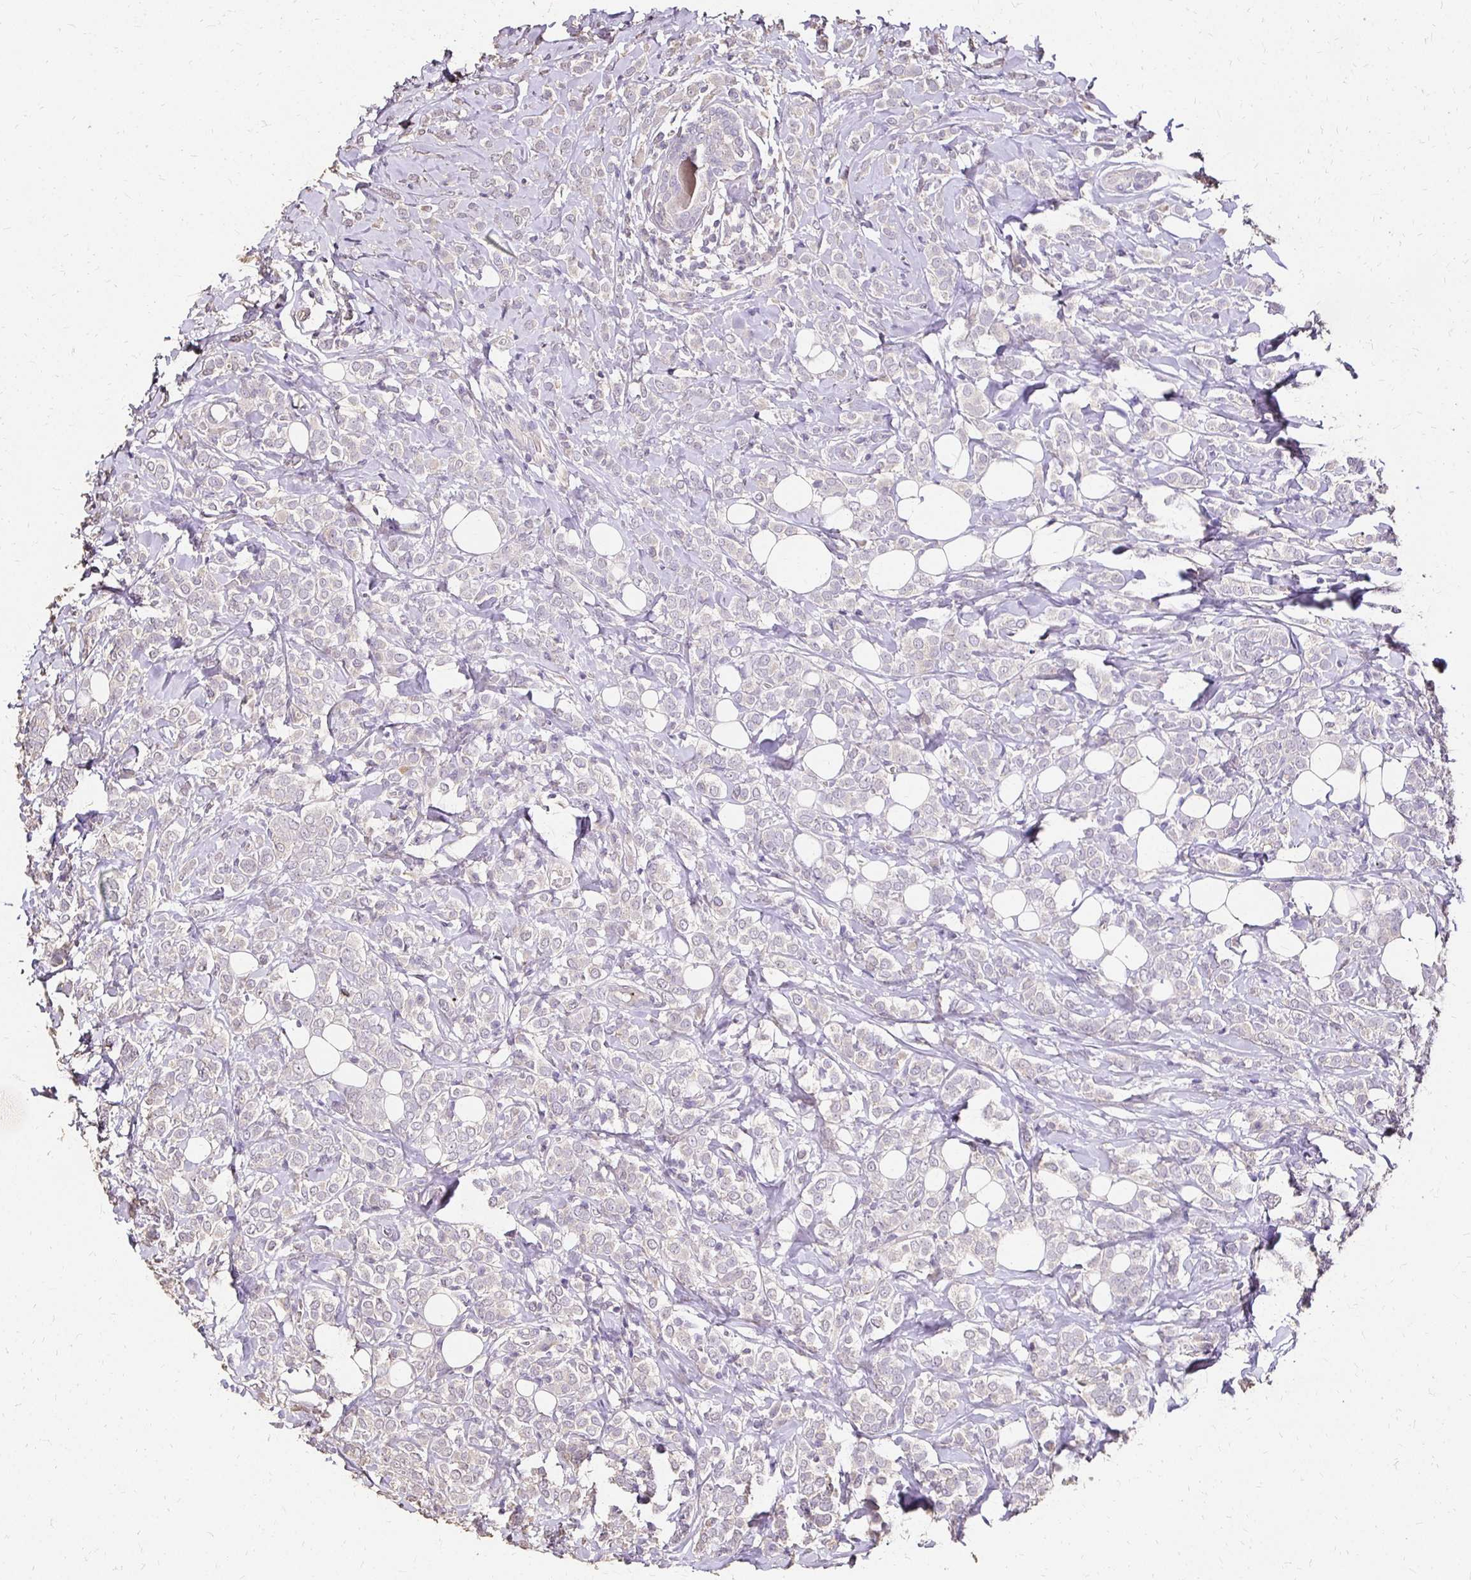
{"staining": {"intensity": "negative", "quantity": "none", "location": "none"}, "tissue": "breast cancer", "cell_type": "Tumor cells", "image_type": "cancer", "snomed": [{"axis": "morphology", "description": "Lobular carcinoma"}, {"axis": "topography", "description": "Breast"}], "caption": "Immunohistochemical staining of lobular carcinoma (breast) reveals no significant positivity in tumor cells. (DAB (3,3'-diaminobenzidine) immunohistochemistry (IHC) visualized using brightfield microscopy, high magnification).", "gene": "UGT1A6", "patient": {"sex": "female", "age": 49}}